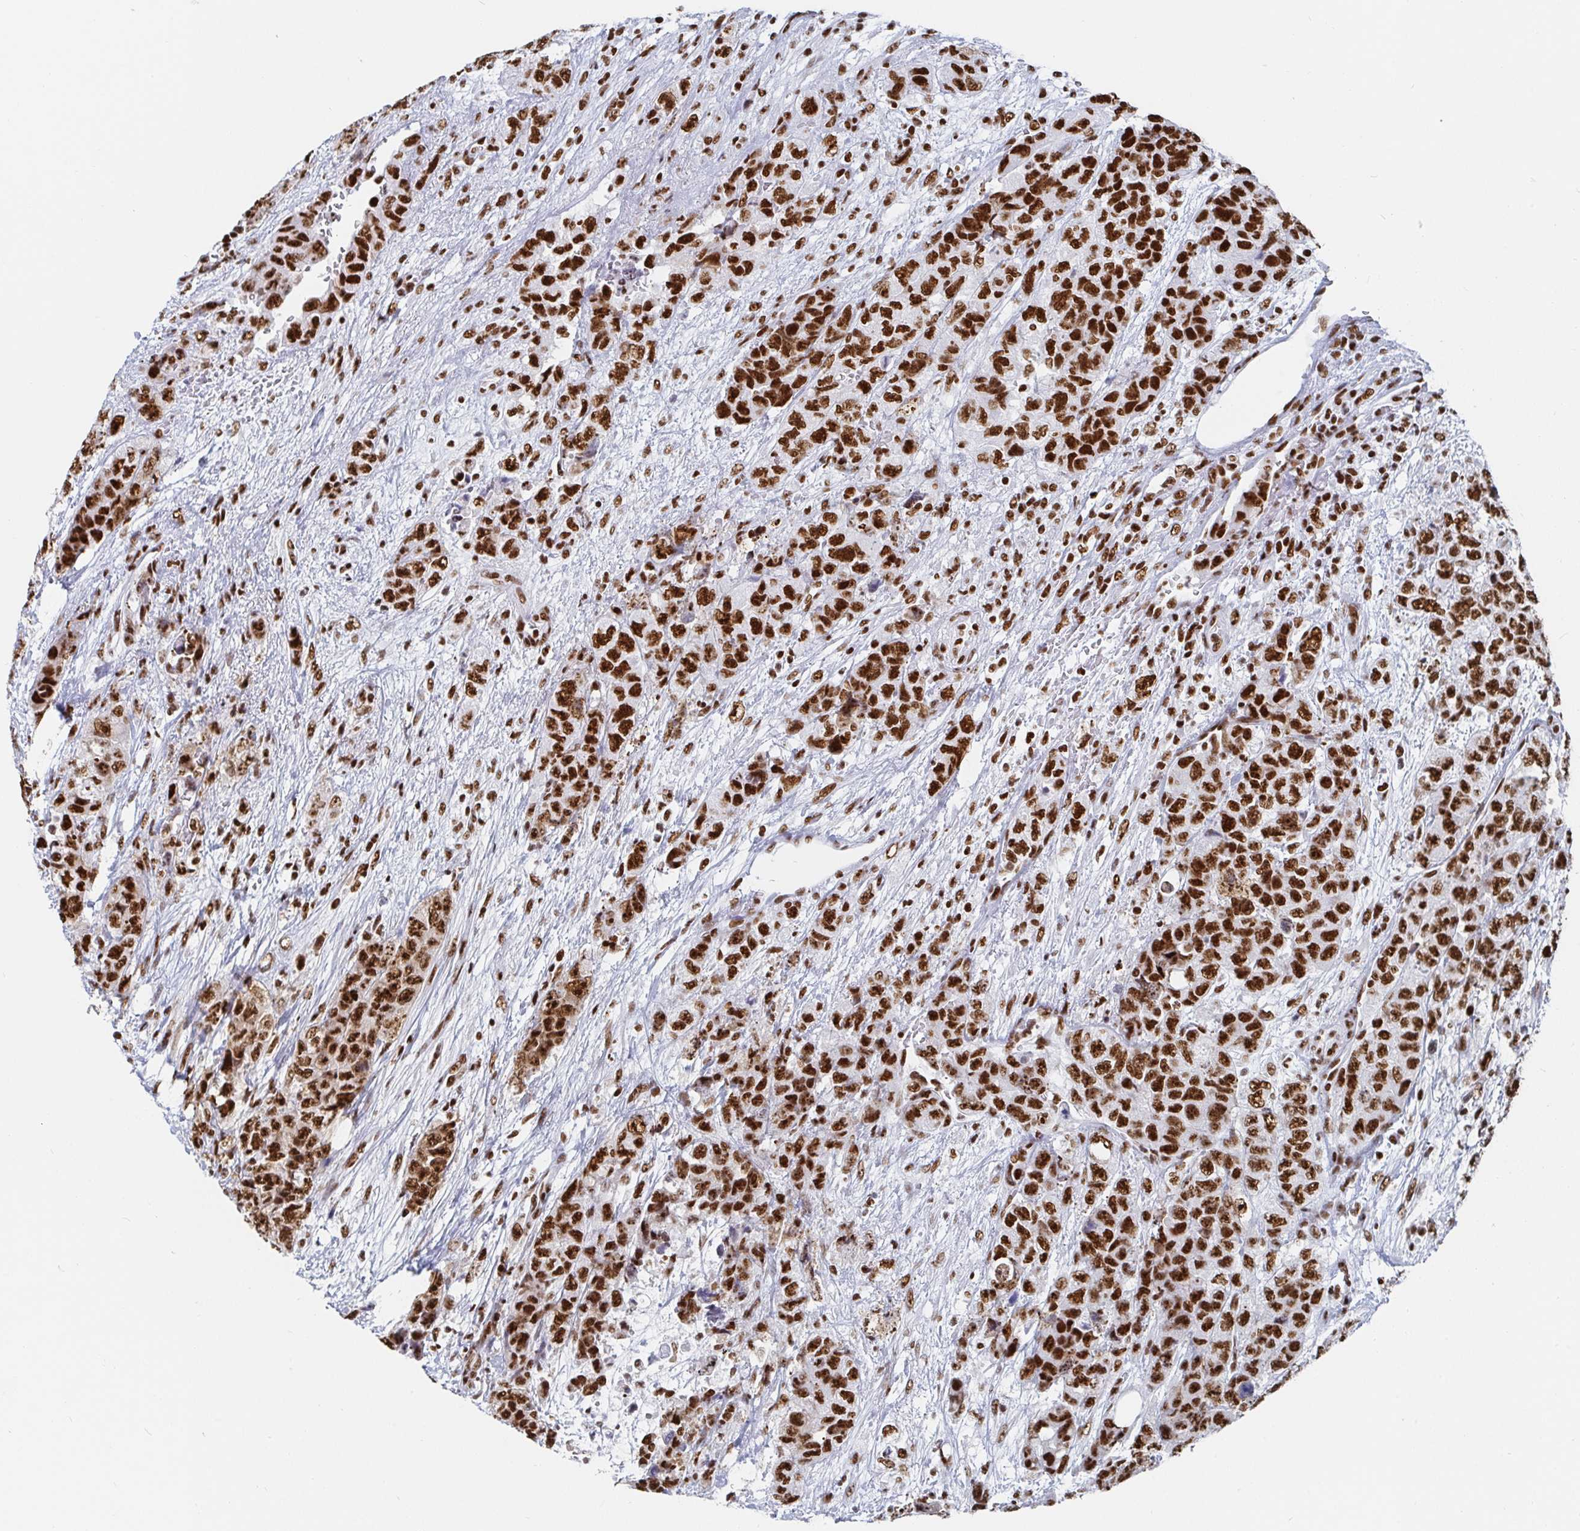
{"staining": {"intensity": "strong", "quantity": ">75%", "location": "nuclear"}, "tissue": "urothelial cancer", "cell_type": "Tumor cells", "image_type": "cancer", "snomed": [{"axis": "morphology", "description": "Urothelial carcinoma, High grade"}, {"axis": "topography", "description": "Urinary bladder"}], "caption": "Urothelial carcinoma (high-grade) stained with a brown dye displays strong nuclear positive expression in approximately >75% of tumor cells.", "gene": "EWSR1", "patient": {"sex": "female", "age": 78}}